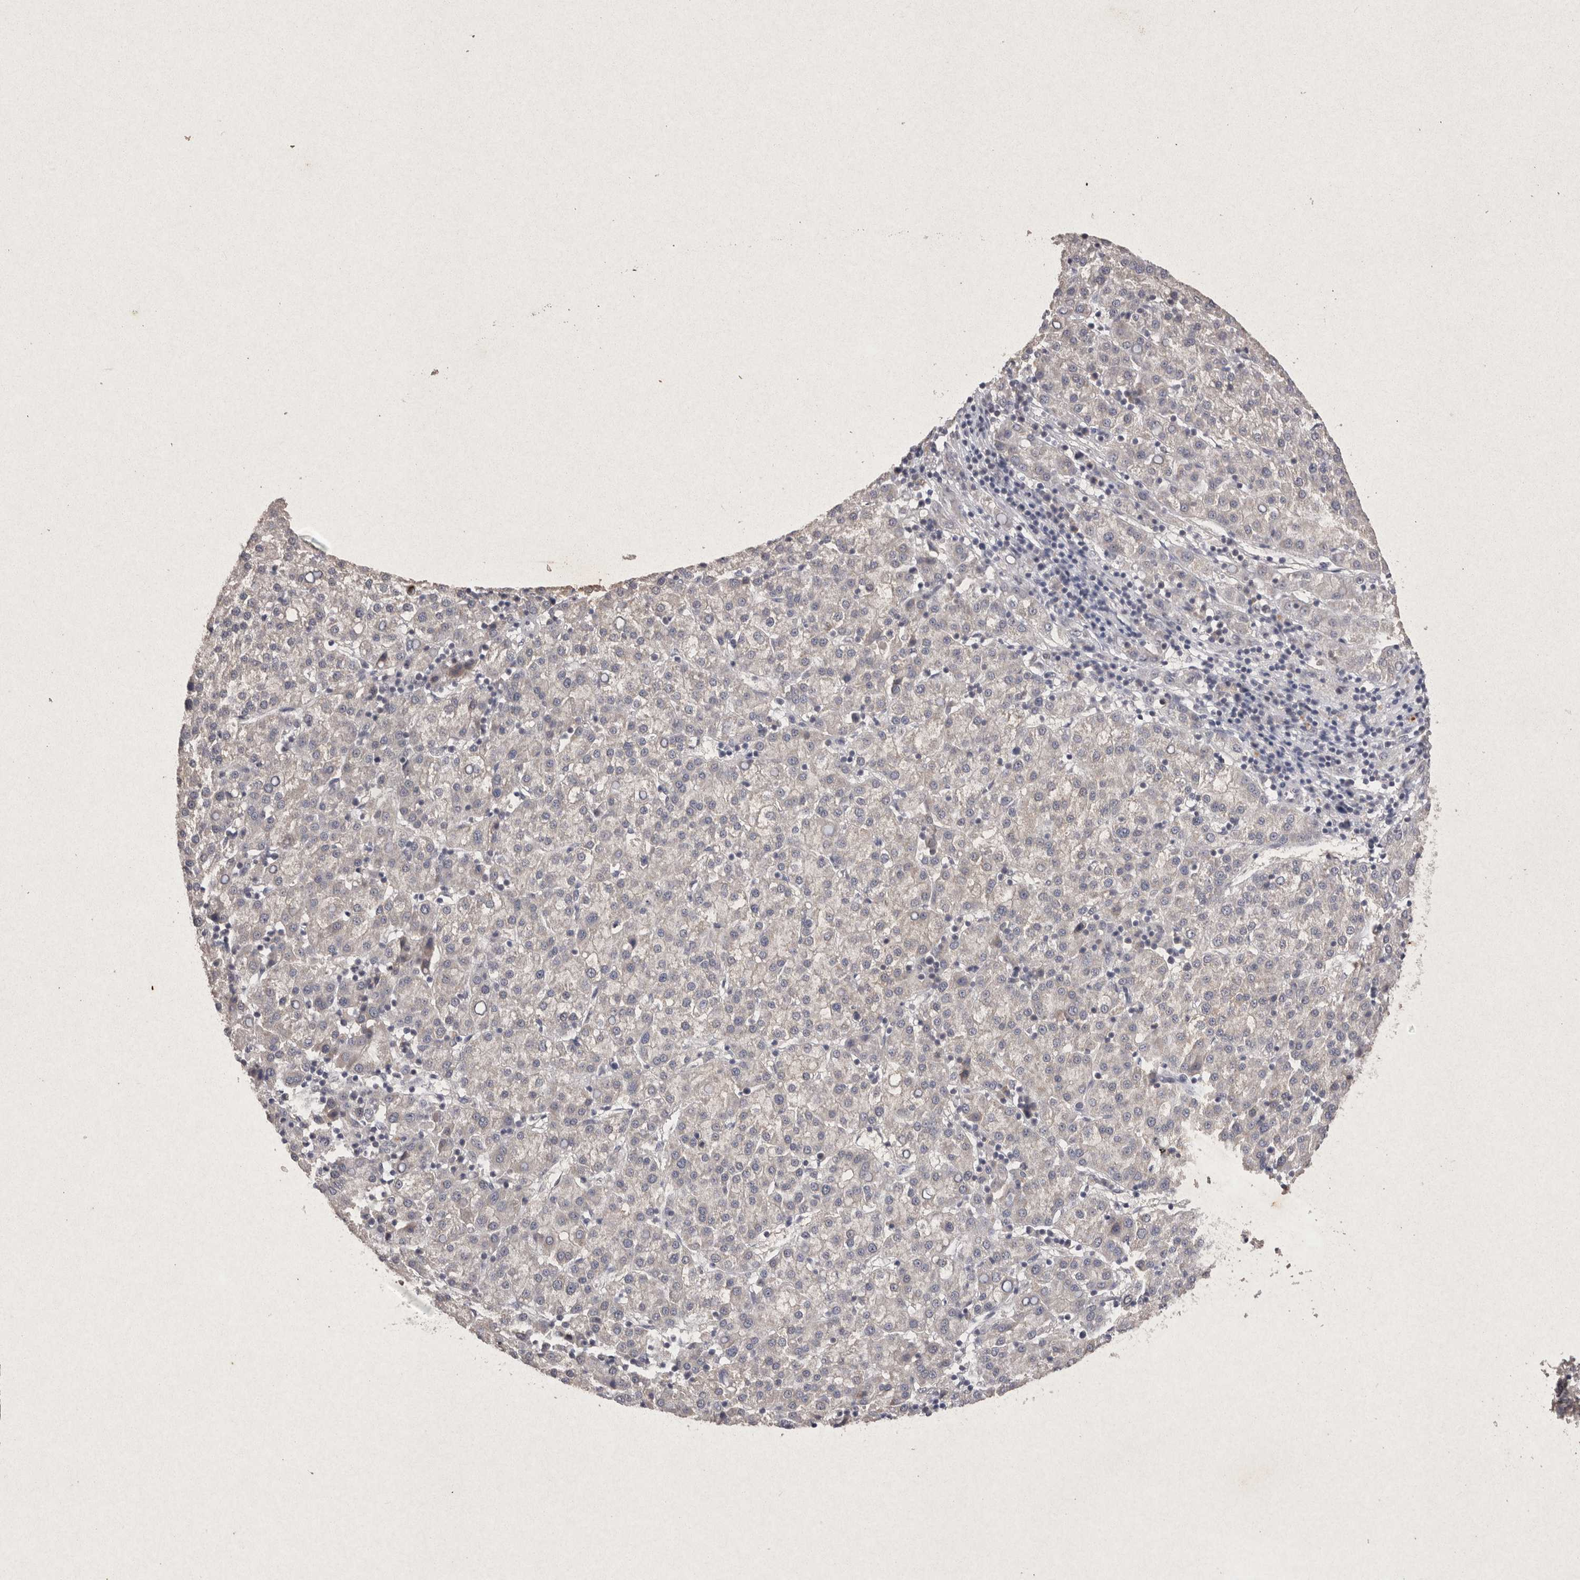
{"staining": {"intensity": "negative", "quantity": "none", "location": "none"}, "tissue": "liver cancer", "cell_type": "Tumor cells", "image_type": "cancer", "snomed": [{"axis": "morphology", "description": "Carcinoma, Hepatocellular, NOS"}, {"axis": "topography", "description": "Liver"}], "caption": "Immunohistochemistry (IHC) of hepatocellular carcinoma (liver) exhibits no positivity in tumor cells. (DAB immunohistochemistry (IHC), high magnification).", "gene": "RASSF3", "patient": {"sex": "female", "age": 58}}